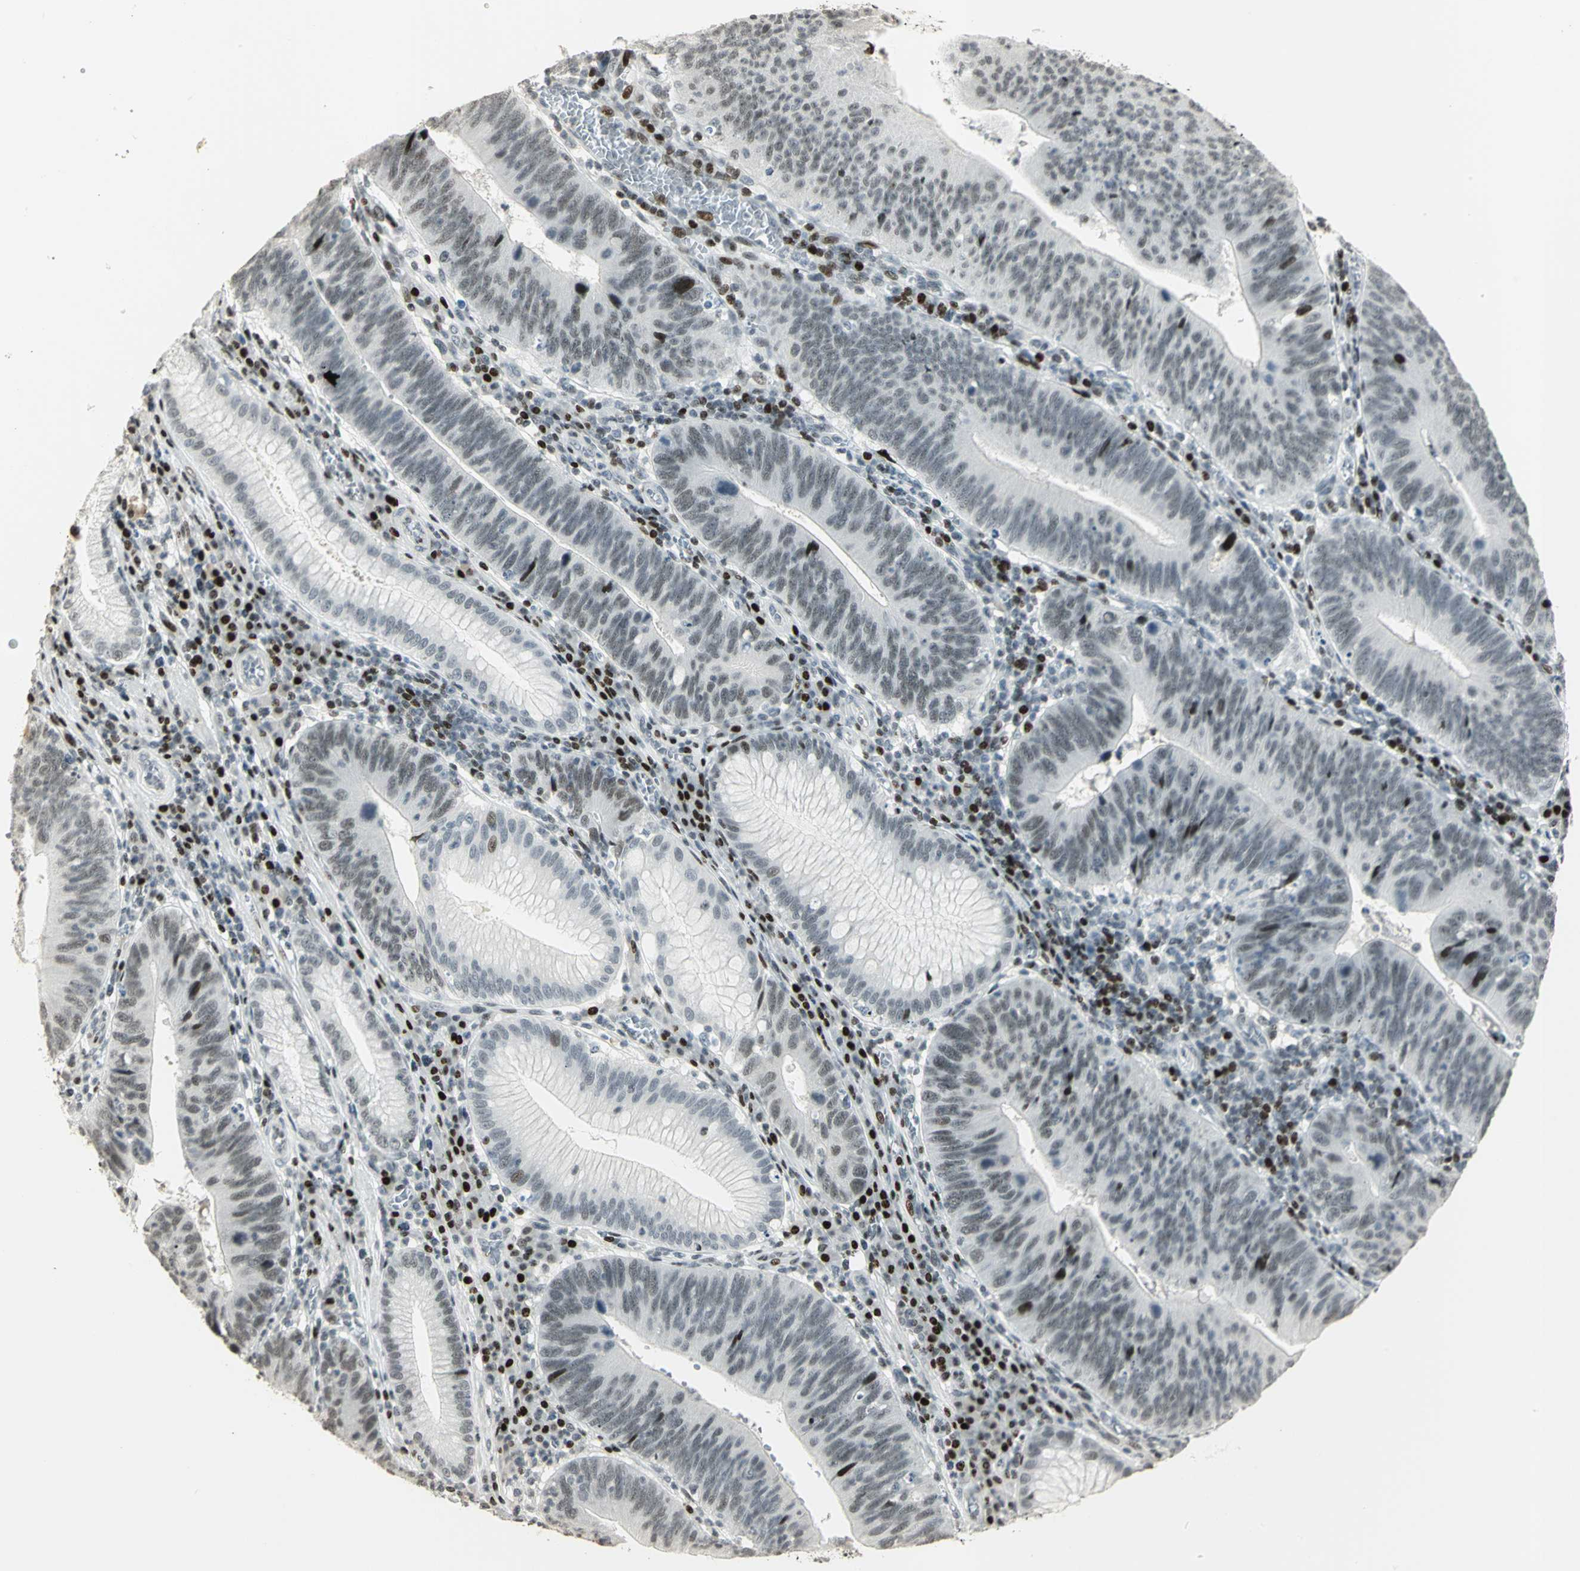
{"staining": {"intensity": "weak", "quantity": "25%-75%", "location": "nuclear"}, "tissue": "stomach cancer", "cell_type": "Tumor cells", "image_type": "cancer", "snomed": [{"axis": "morphology", "description": "Adenocarcinoma, NOS"}, {"axis": "topography", "description": "Stomach"}], "caption": "Weak nuclear protein positivity is appreciated in about 25%-75% of tumor cells in stomach cancer.", "gene": "KDM1A", "patient": {"sex": "male", "age": 59}}